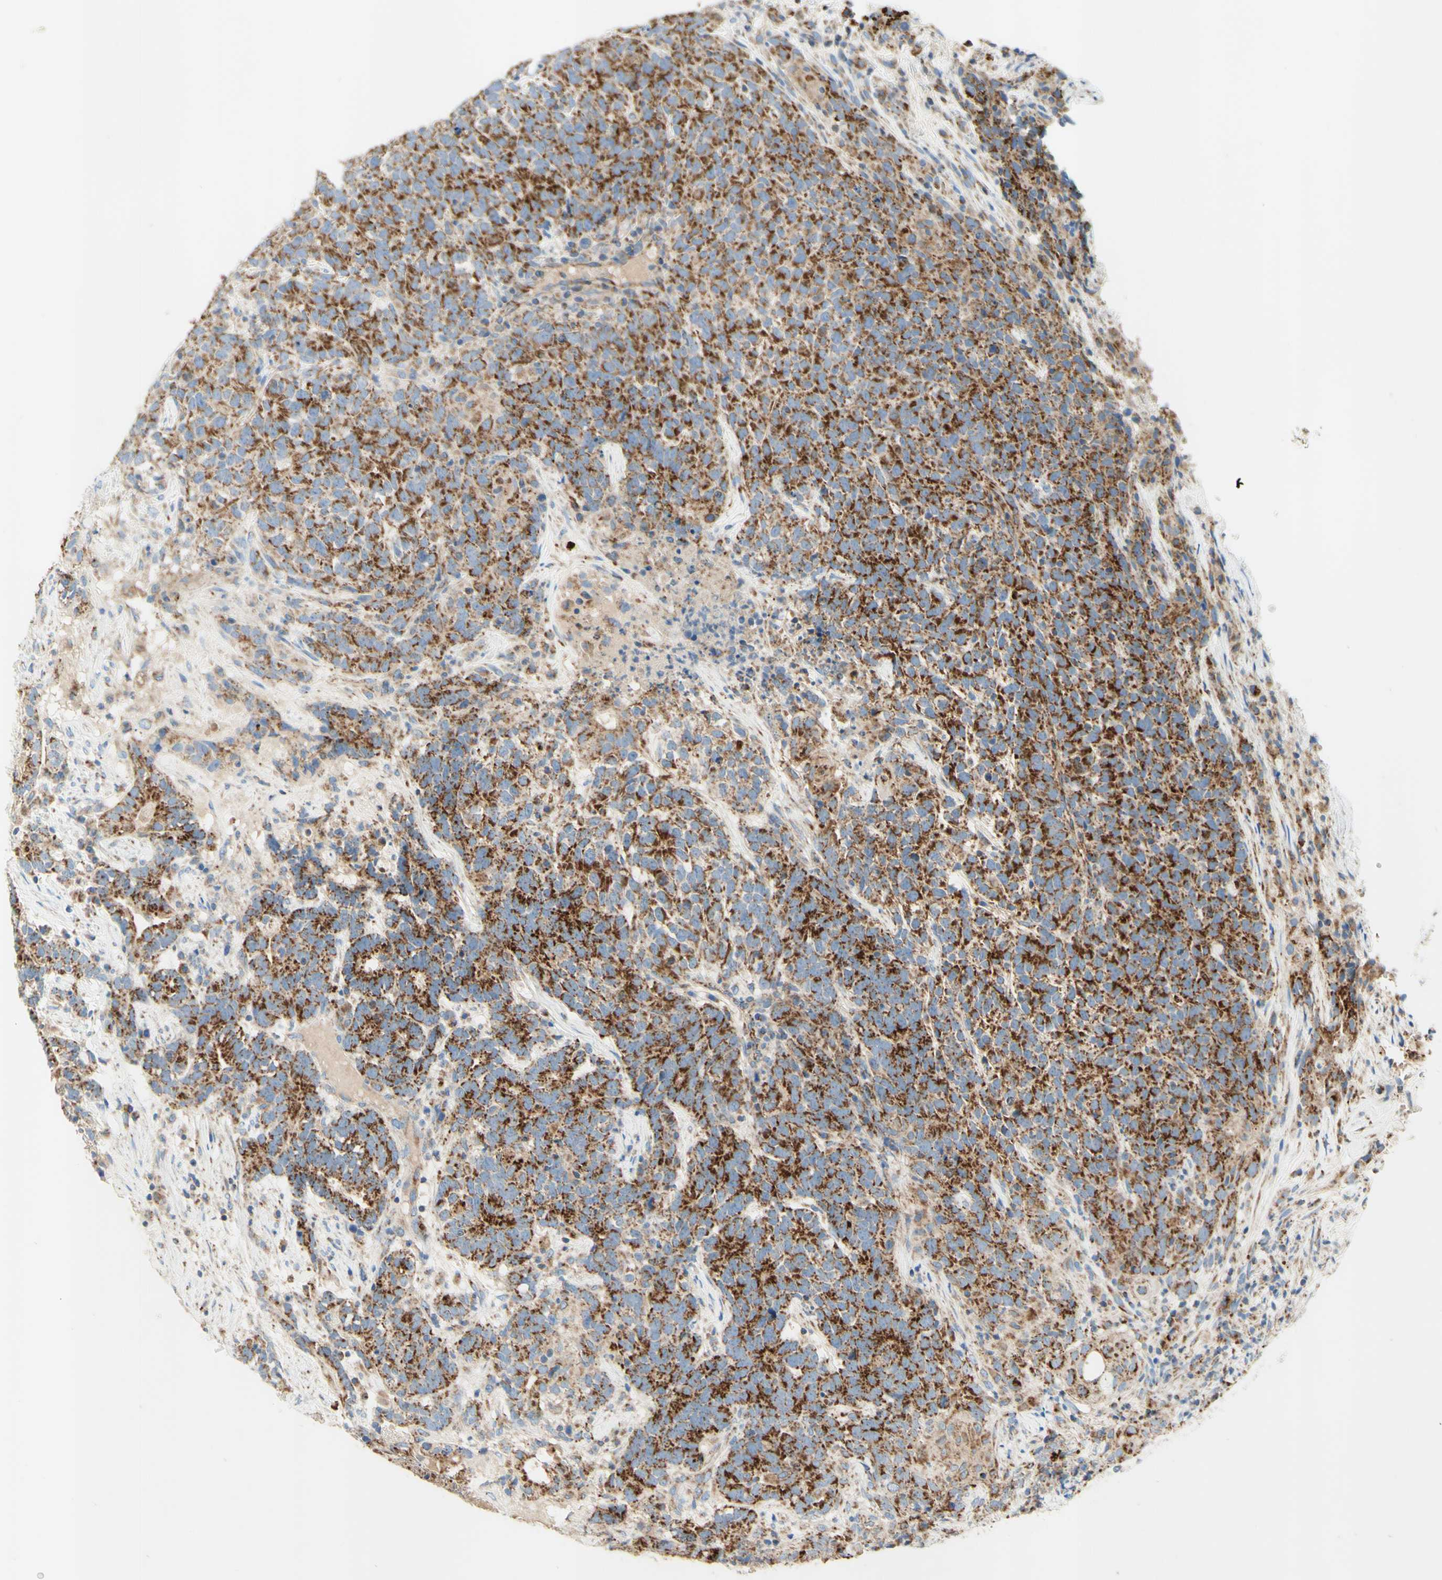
{"staining": {"intensity": "strong", "quantity": ">75%", "location": "cytoplasmic/membranous"}, "tissue": "testis cancer", "cell_type": "Tumor cells", "image_type": "cancer", "snomed": [{"axis": "morphology", "description": "Carcinoma, Embryonal, NOS"}, {"axis": "topography", "description": "Testis"}], "caption": "Human testis cancer (embryonal carcinoma) stained with a protein marker demonstrates strong staining in tumor cells.", "gene": "ARMC10", "patient": {"sex": "male", "age": 26}}